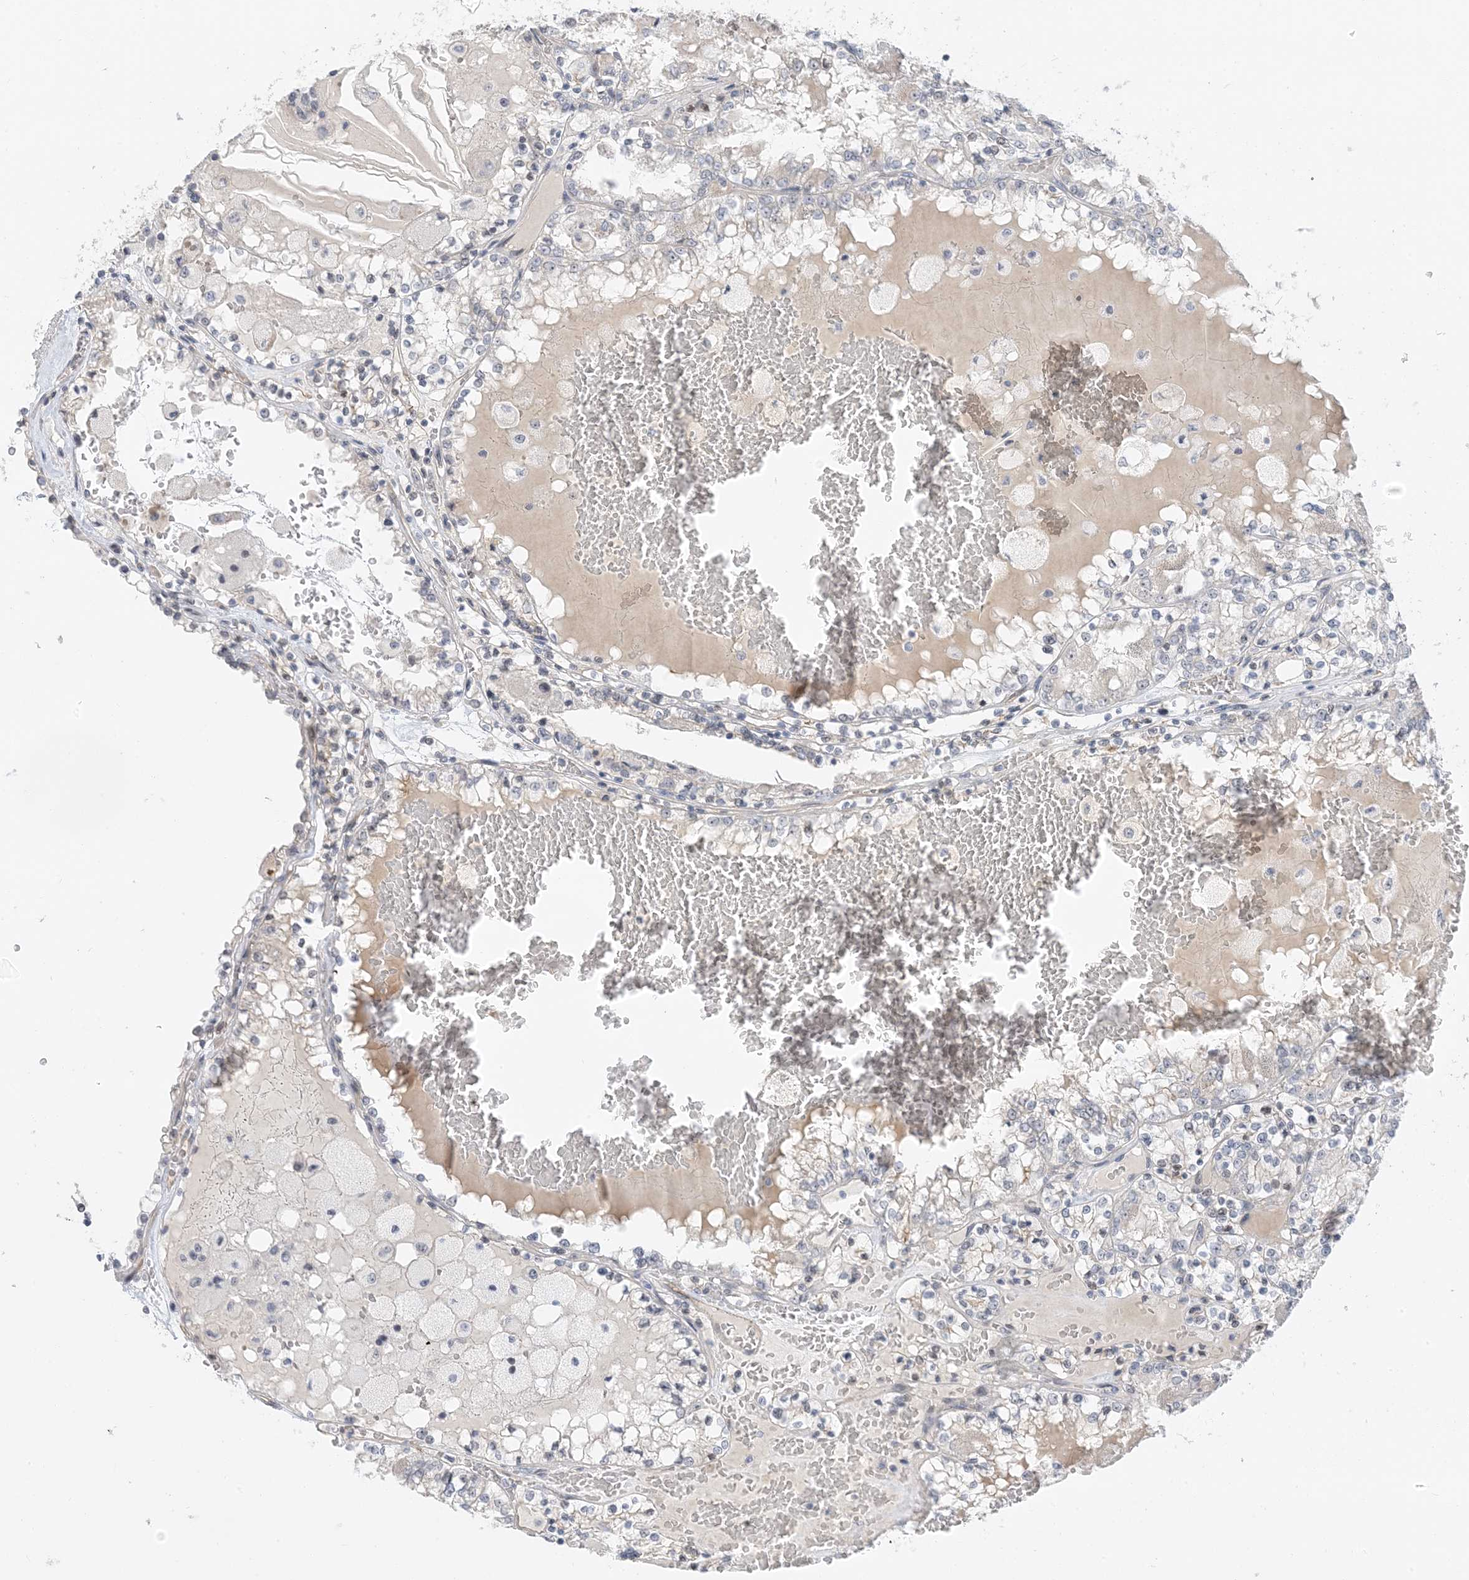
{"staining": {"intensity": "negative", "quantity": "none", "location": "none"}, "tissue": "renal cancer", "cell_type": "Tumor cells", "image_type": "cancer", "snomed": [{"axis": "morphology", "description": "Adenocarcinoma, NOS"}, {"axis": "topography", "description": "Kidney"}], "caption": "IHC histopathology image of renal cancer (adenocarcinoma) stained for a protein (brown), which shows no staining in tumor cells.", "gene": "IL36B", "patient": {"sex": "female", "age": 56}}